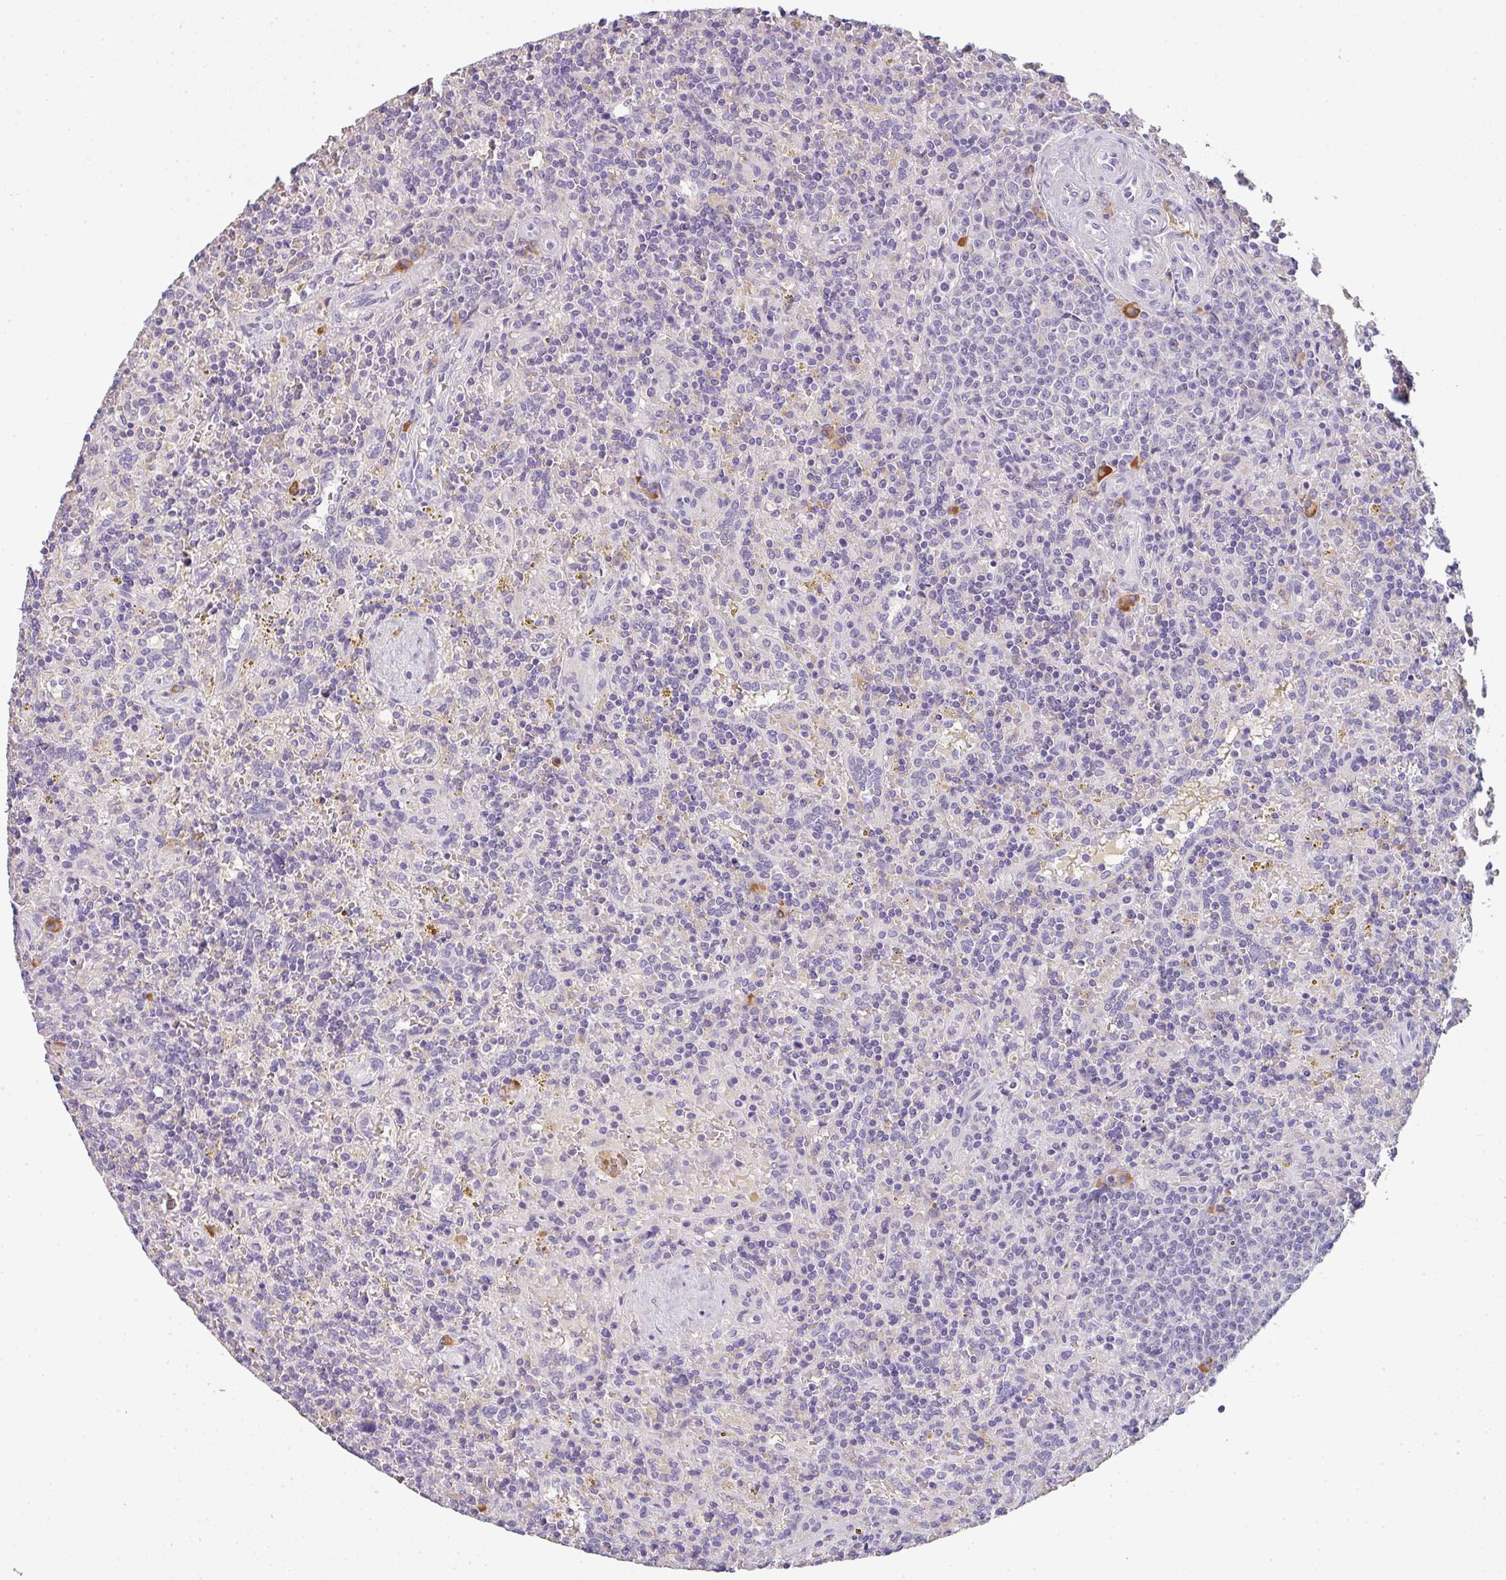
{"staining": {"intensity": "negative", "quantity": "none", "location": "none"}, "tissue": "lymphoma", "cell_type": "Tumor cells", "image_type": "cancer", "snomed": [{"axis": "morphology", "description": "Malignant lymphoma, non-Hodgkin's type, Low grade"}, {"axis": "topography", "description": "Spleen"}], "caption": "IHC micrograph of malignant lymphoma, non-Hodgkin's type (low-grade) stained for a protein (brown), which shows no expression in tumor cells. (DAB IHC visualized using brightfield microscopy, high magnification).", "gene": "ZNF215", "patient": {"sex": "male", "age": 67}}